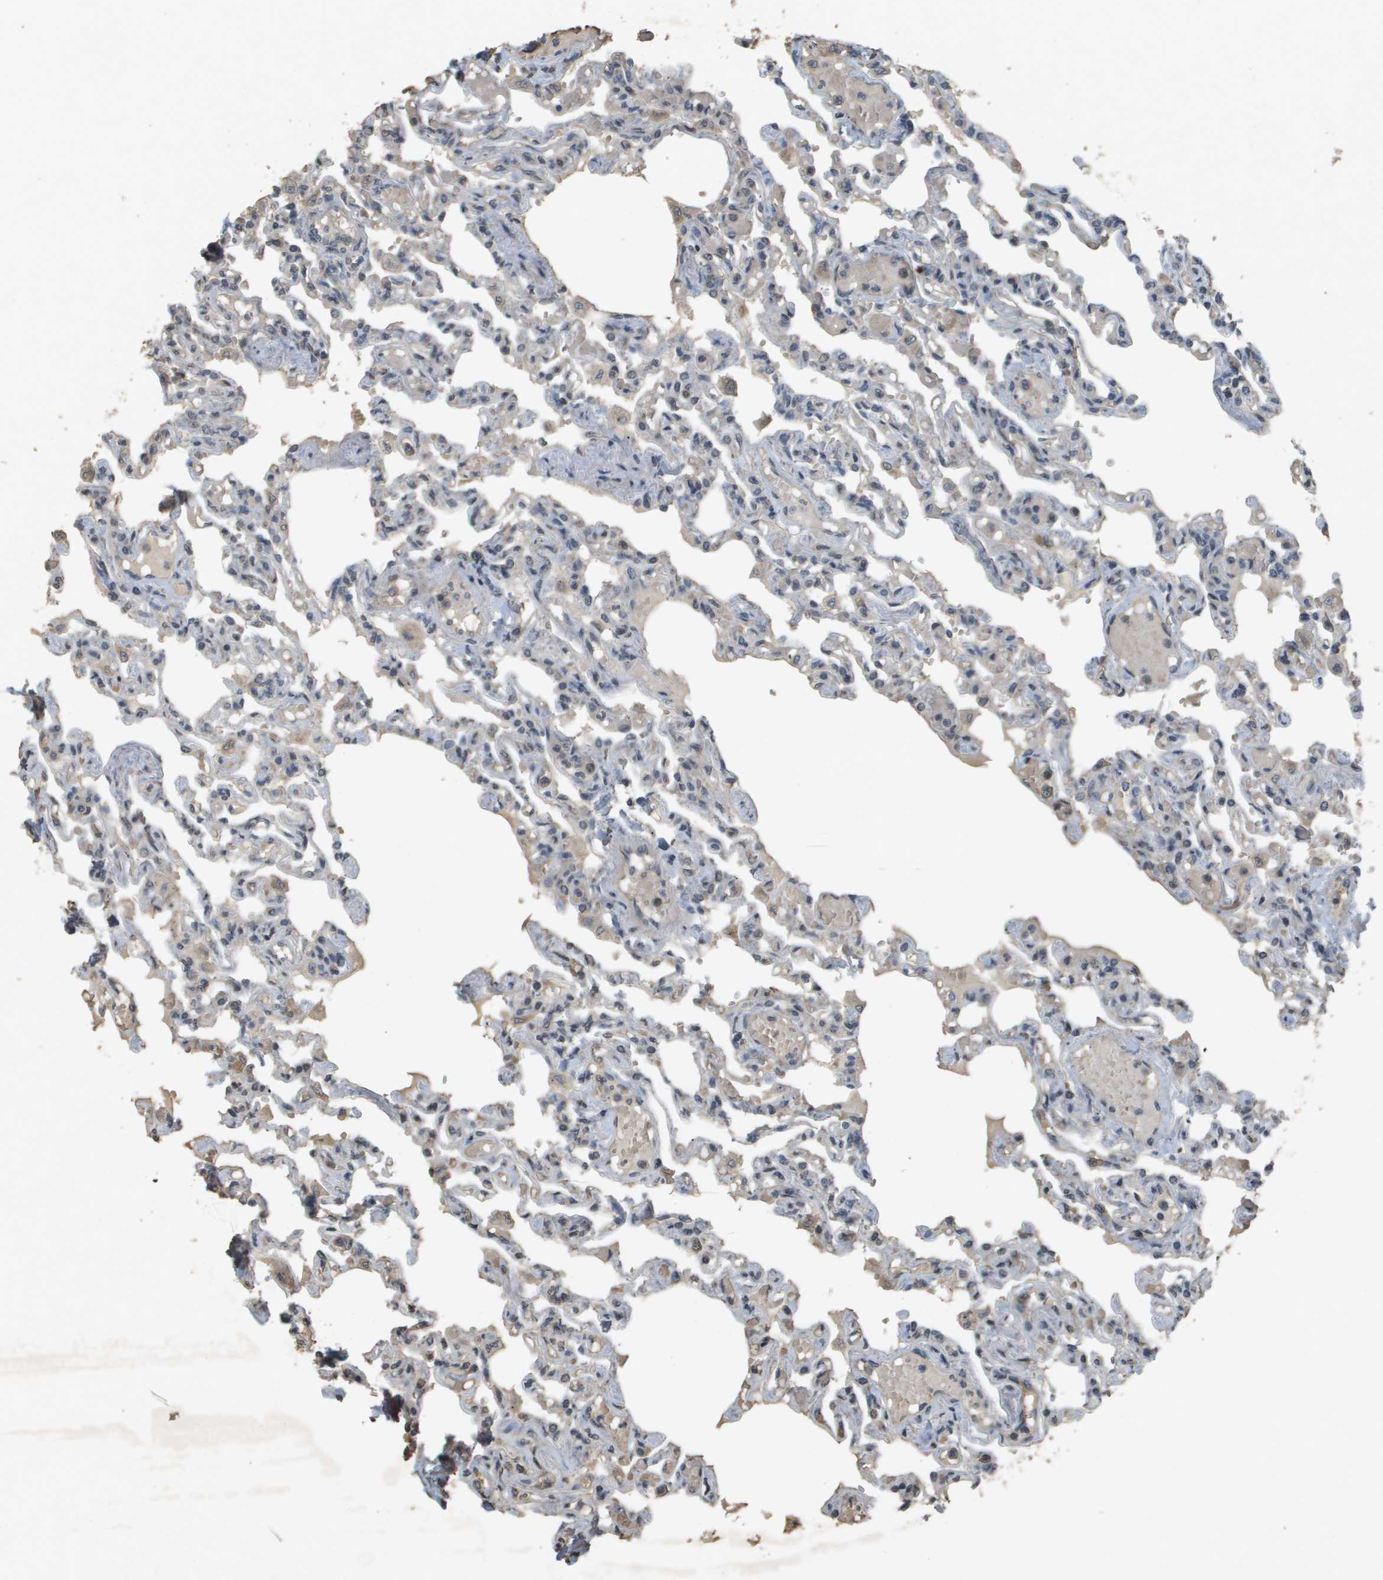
{"staining": {"intensity": "moderate", "quantity": "<25%", "location": "nuclear"}, "tissue": "lung", "cell_type": "Alveolar cells", "image_type": "normal", "snomed": [{"axis": "morphology", "description": "Normal tissue, NOS"}, {"axis": "topography", "description": "Lung"}], "caption": "A micrograph of human lung stained for a protein exhibits moderate nuclear brown staining in alveolar cells. The protein is stained brown, and the nuclei are stained in blue (DAB IHC with brightfield microscopy, high magnification).", "gene": "RAB21", "patient": {"sex": "male", "age": 21}}